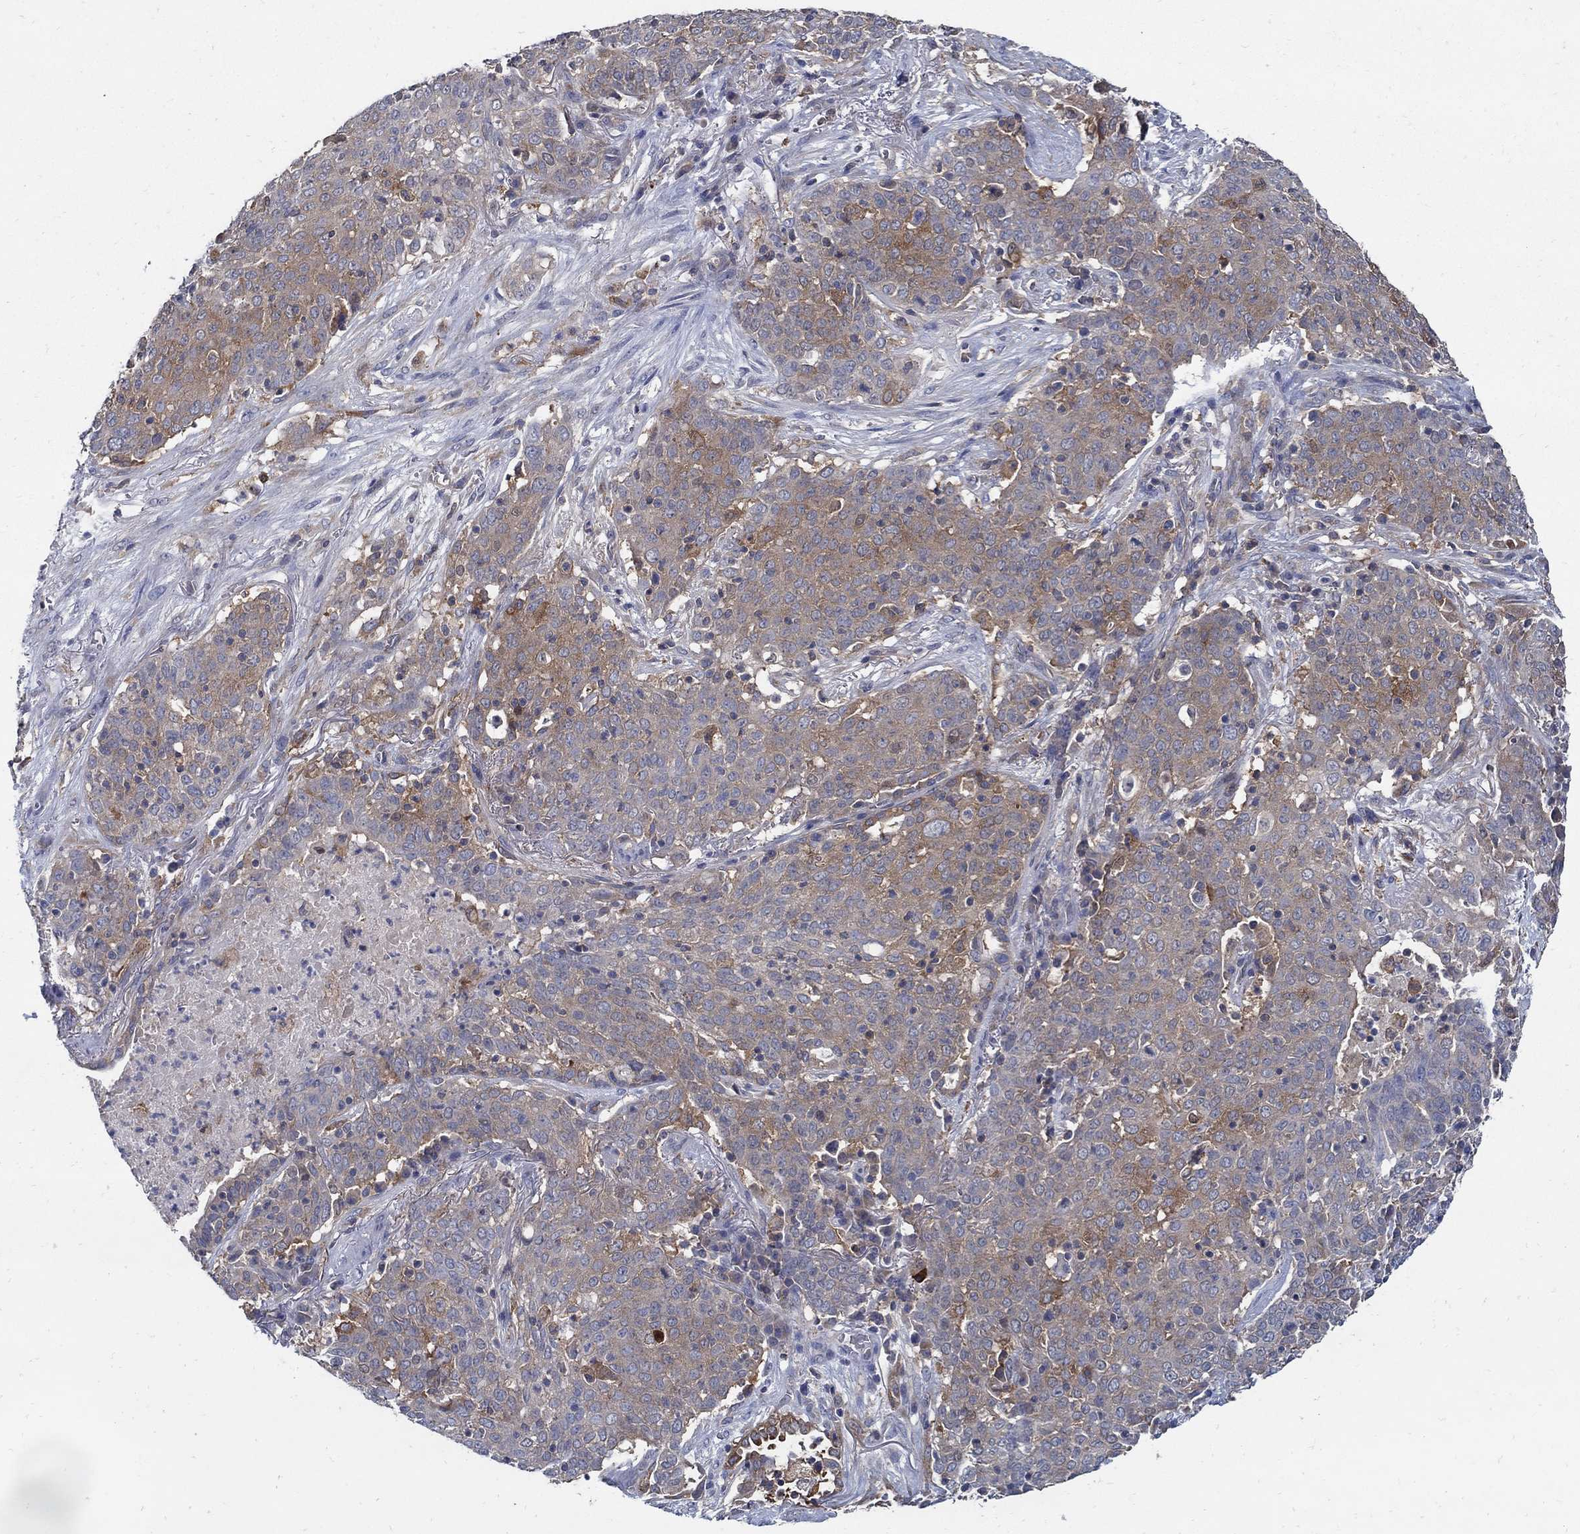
{"staining": {"intensity": "moderate", "quantity": "25%-75%", "location": "cytoplasmic/membranous"}, "tissue": "lung cancer", "cell_type": "Tumor cells", "image_type": "cancer", "snomed": [{"axis": "morphology", "description": "Squamous cell carcinoma, NOS"}, {"axis": "topography", "description": "Lung"}], "caption": "Immunohistochemistry histopathology image of neoplastic tissue: squamous cell carcinoma (lung) stained using immunohistochemistry (IHC) displays medium levels of moderate protein expression localized specifically in the cytoplasmic/membranous of tumor cells, appearing as a cytoplasmic/membranous brown color.", "gene": "MTHFR", "patient": {"sex": "male", "age": 82}}